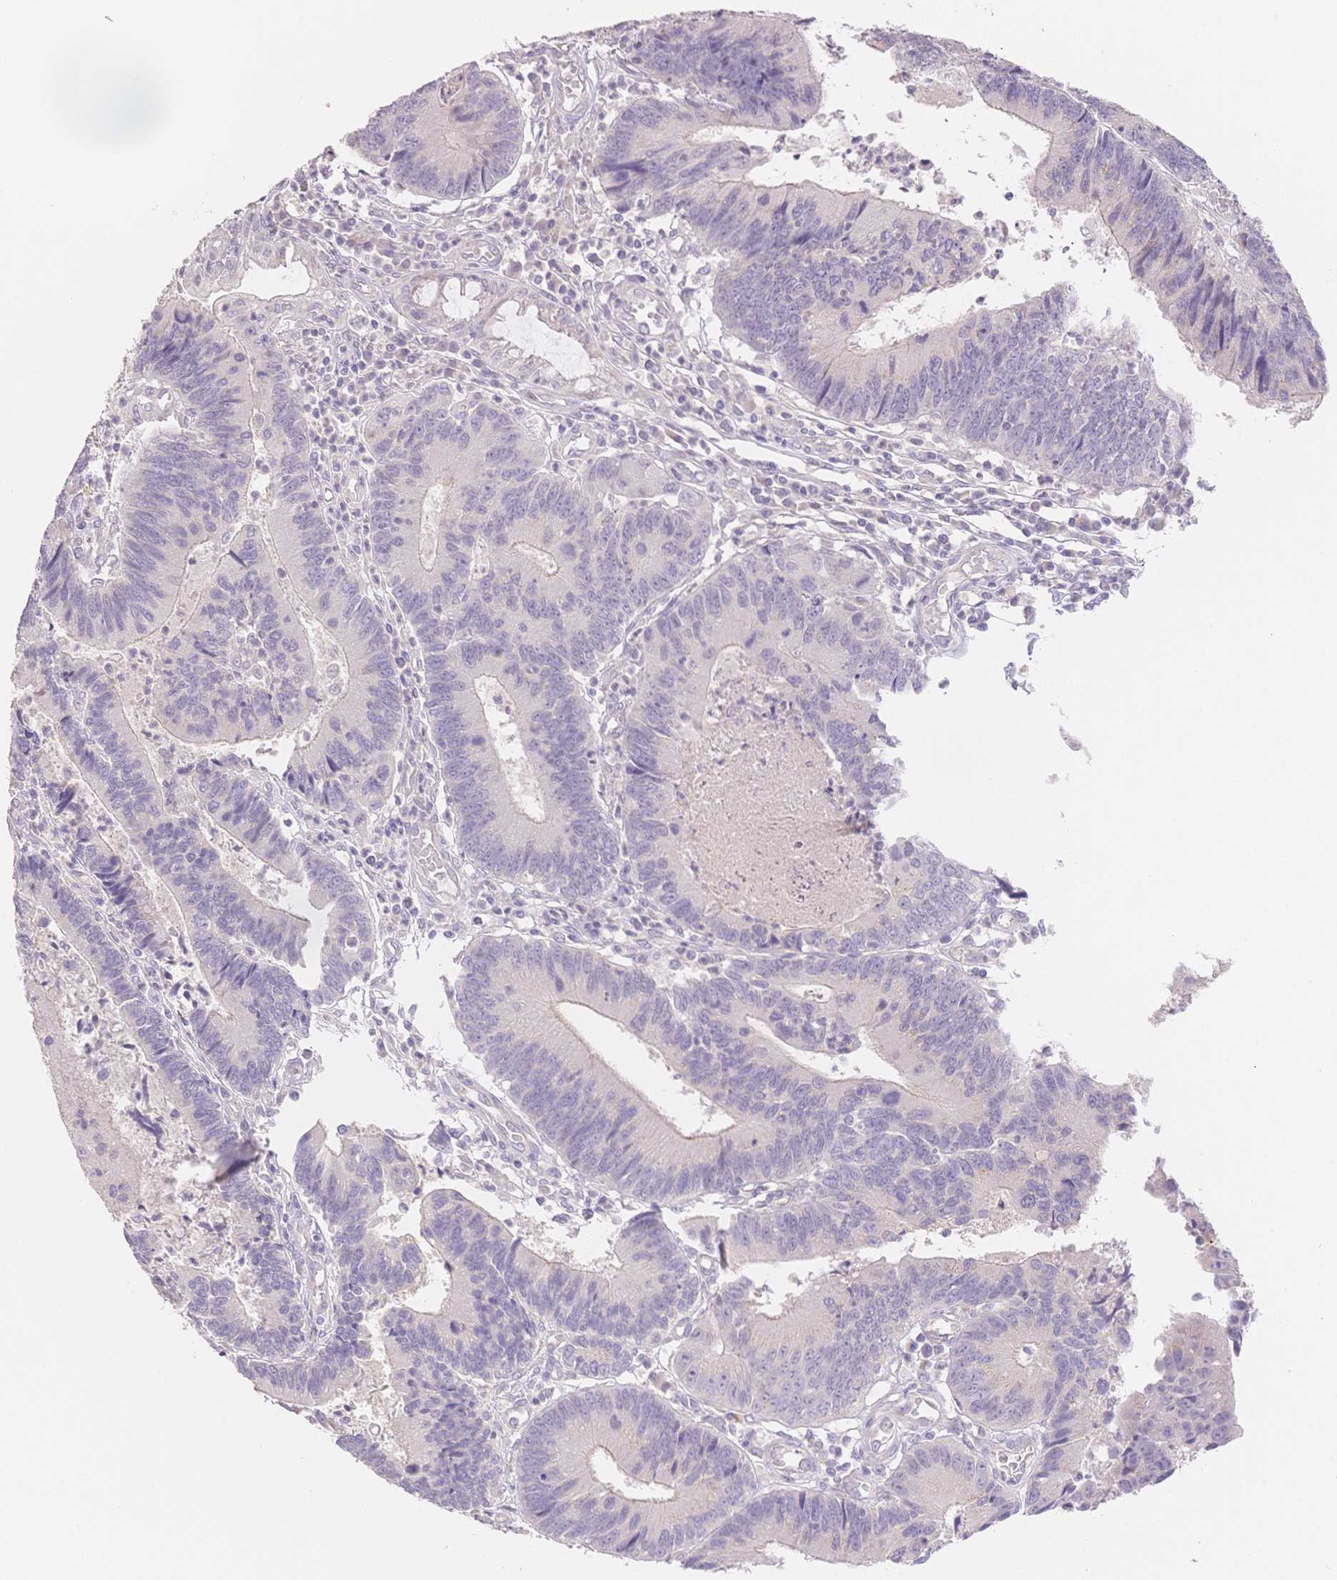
{"staining": {"intensity": "negative", "quantity": "none", "location": "none"}, "tissue": "colorectal cancer", "cell_type": "Tumor cells", "image_type": "cancer", "snomed": [{"axis": "morphology", "description": "Adenocarcinoma, NOS"}, {"axis": "topography", "description": "Colon"}], "caption": "IHC image of human adenocarcinoma (colorectal) stained for a protein (brown), which displays no staining in tumor cells. (Brightfield microscopy of DAB (3,3'-diaminobenzidine) immunohistochemistry (IHC) at high magnification).", "gene": "SUV39H2", "patient": {"sex": "female", "age": 67}}